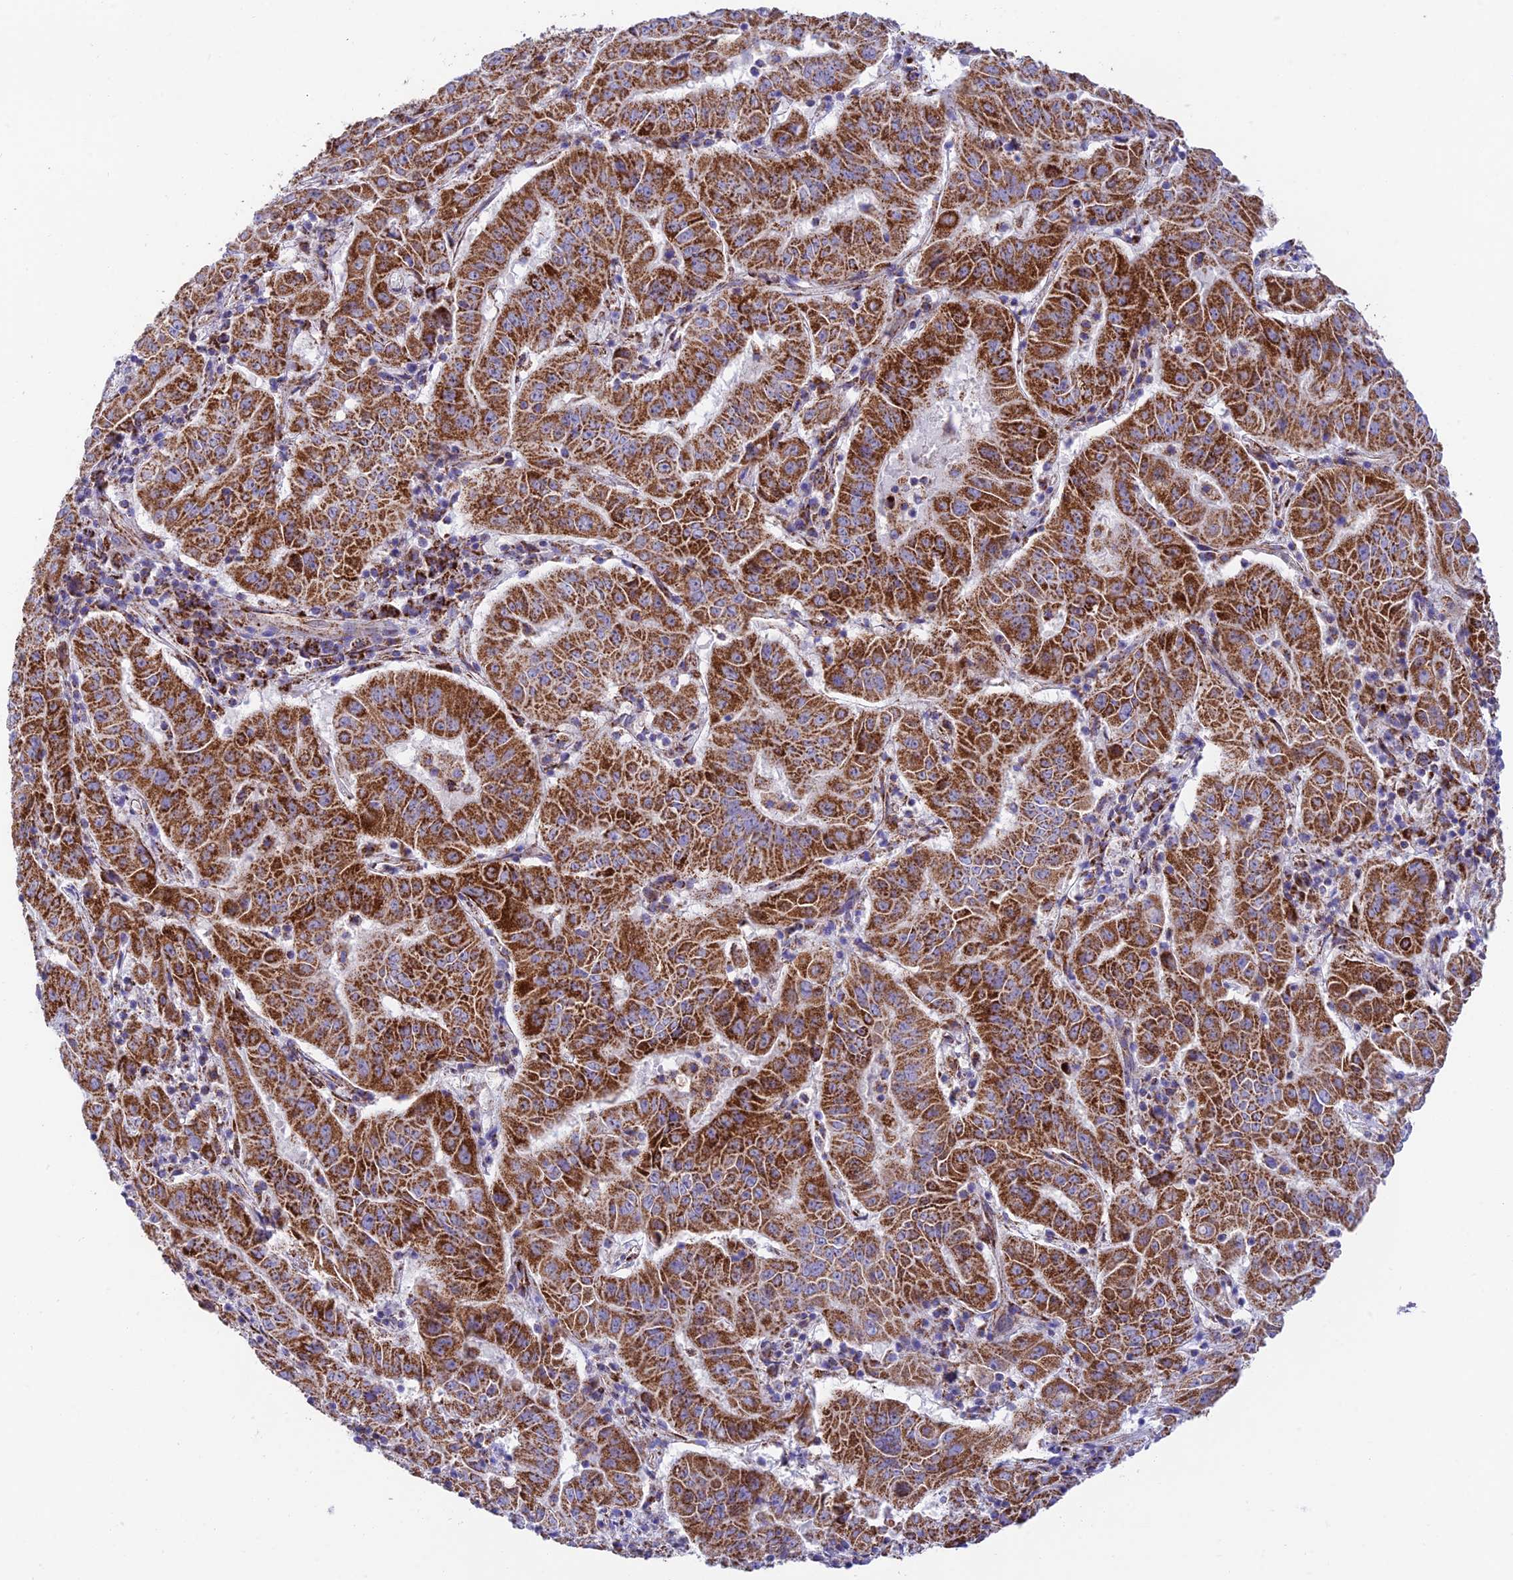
{"staining": {"intensity": "strong", "quantity": ">75%", "location": "cytoplasmic/membranous"}, "tissue": "pancreatic cancer", "cell_type": "Tumor cells", "image_type": "cancer", "snomed": [{"axis": "morphology", "description": "Adenocarcinoma, NOS"}, {"axis": "topography", "description": "Pancreas"}], "caption": "Immunohistochemistry (IHC) of pancreatic adenocarcinoma demonstrates high levels of strong cytoplasmic/membranous positivity in about >75% of tumor cells.", "gene": "CHCHD3", "patient": {"sex": "male", "age": 63}}